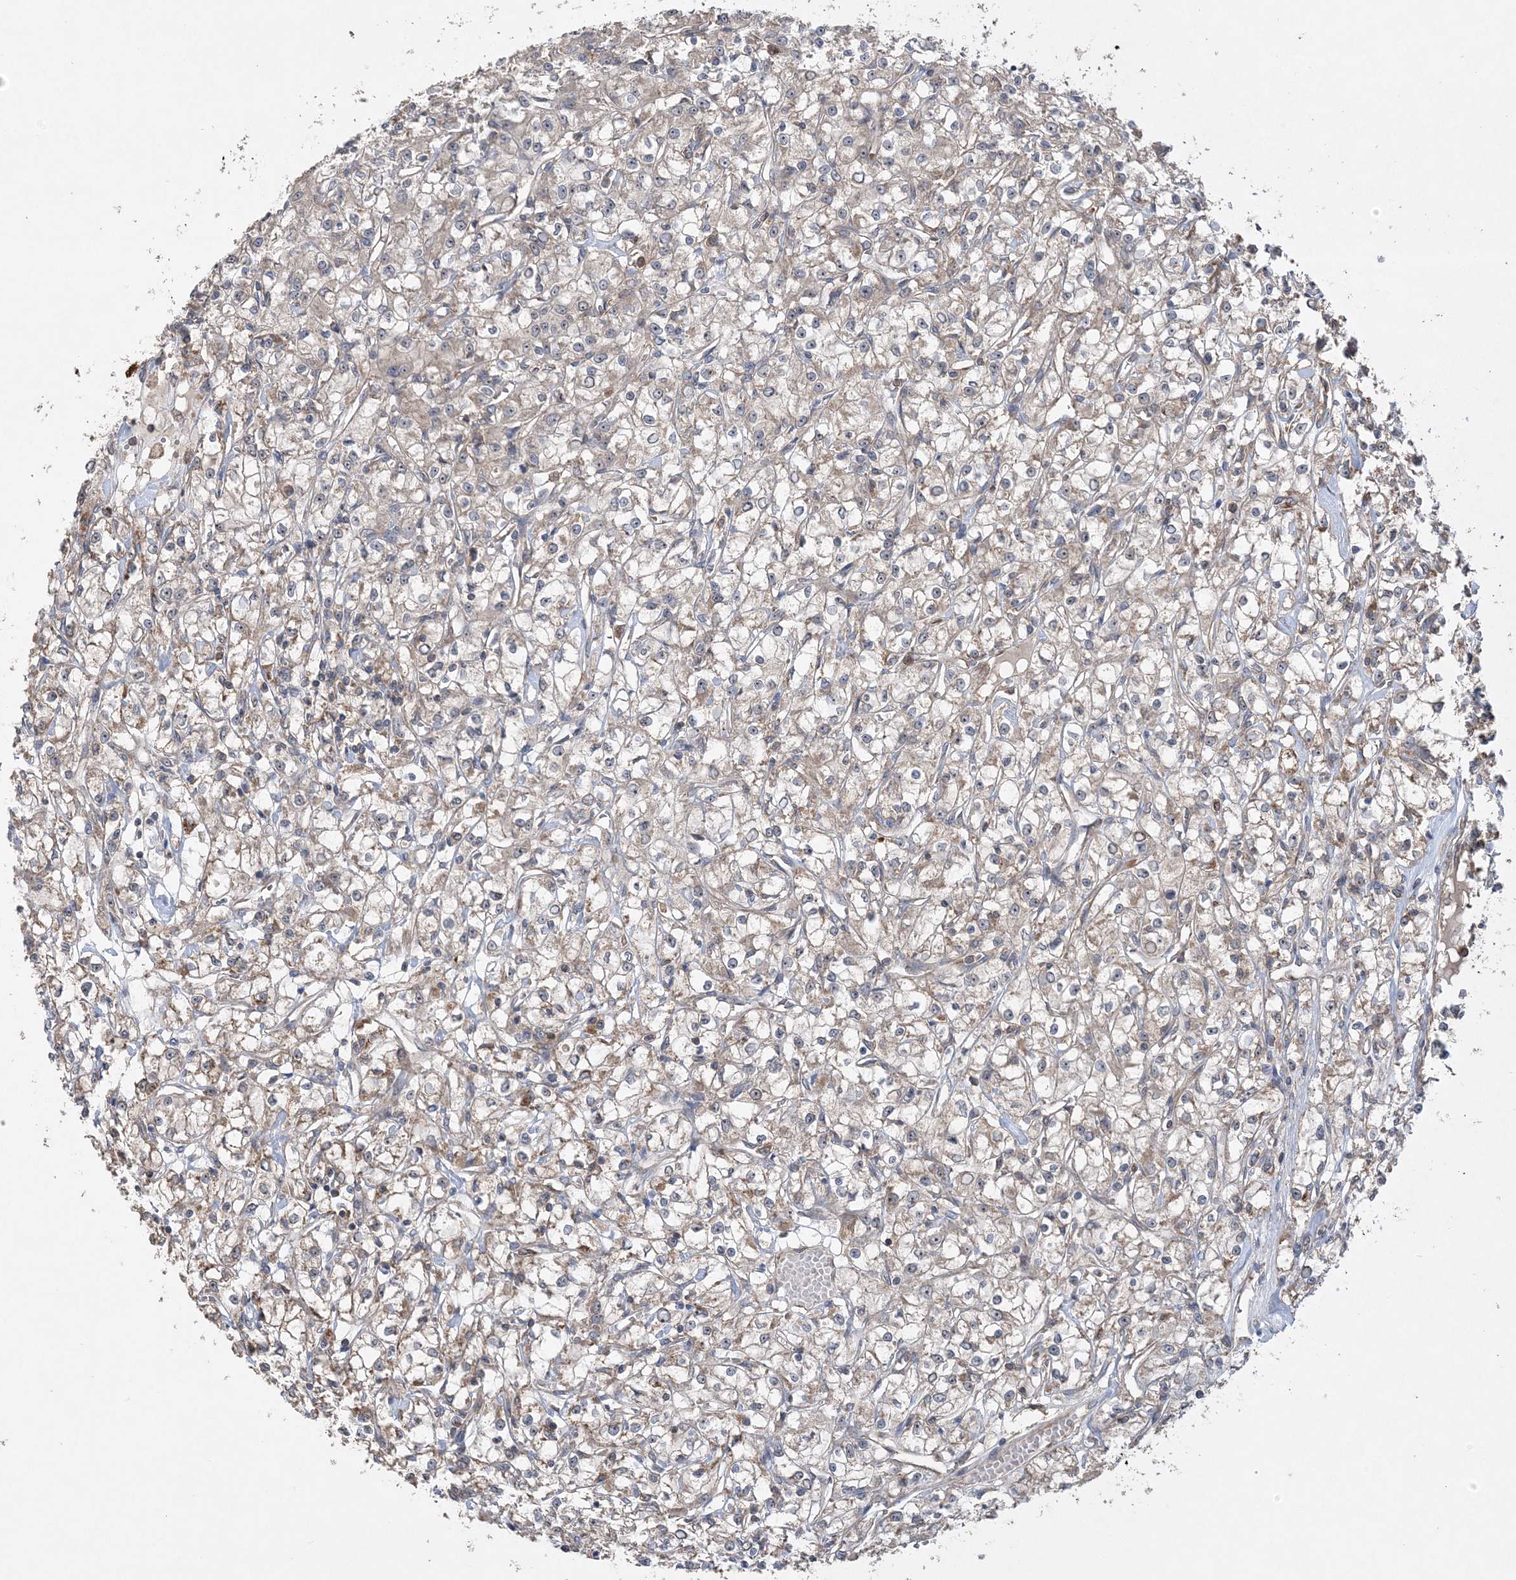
{"staining": {"intensity": "weak", "quantity": "<25%", "location": "cytoplasmic/membranous"}, "tissue": "renal cancer", "cell_type": "Tumor cells", "image_type": "cancer", "snomed": [{"axis": "morphology", "description": "Adenocarcinoma, NOS"}, {"axis": "topography", "description": "Kidney"}], "caption": "High magnification brightfield microscopy of renal adenocarcinoma stained with DAB (3,3'-diaminobenzidine) (brown) and counterstained with hematoxylin (blue): tumor cells show no significant positivity.", "gene": "ACAP2", "patient": {"sex": "female", "age": 59}}